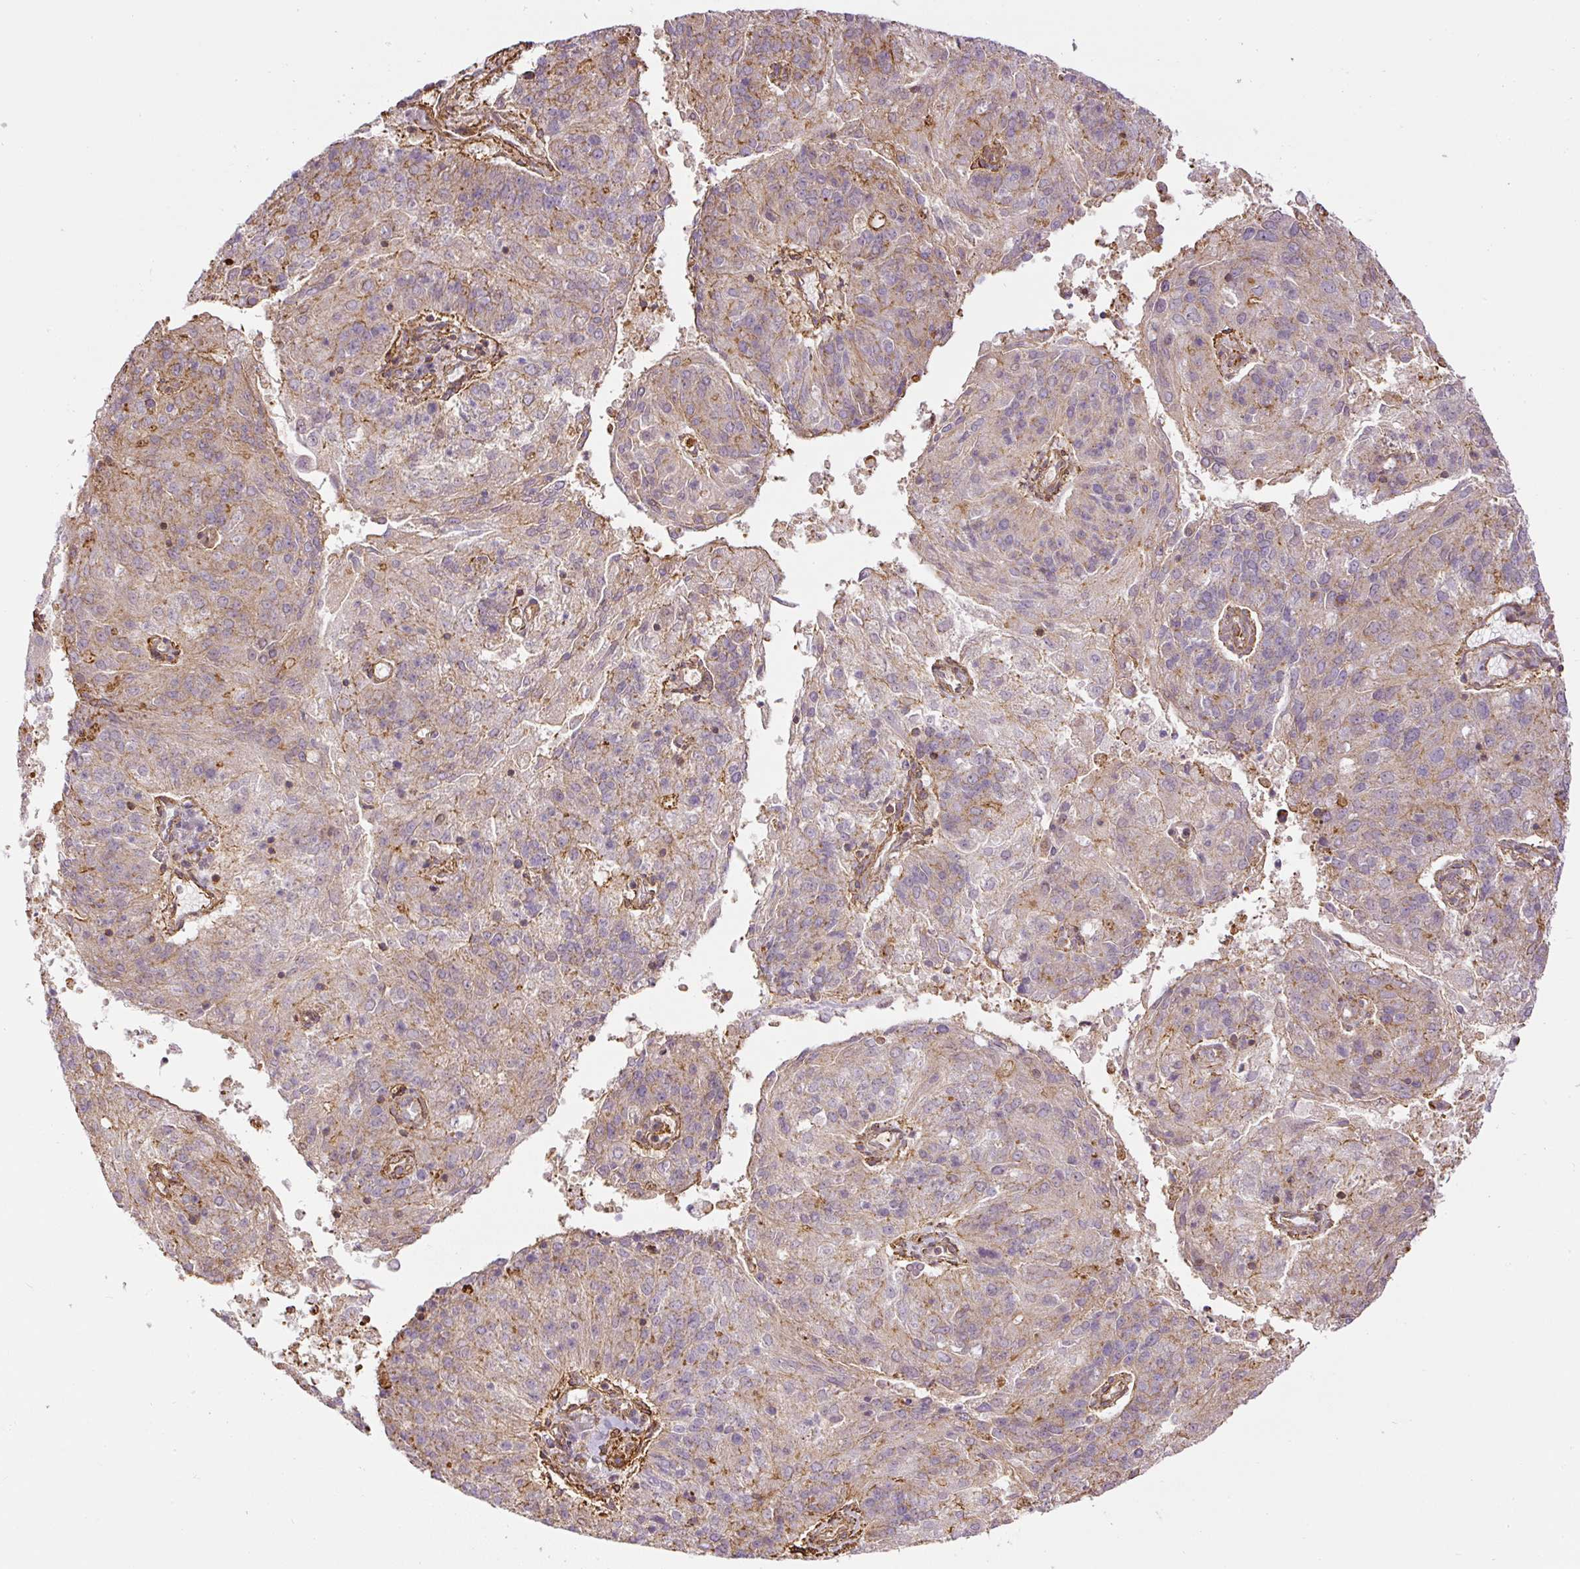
{"staining": {"intensity": "weak", "quantity": "25%-75%", "location": "cytoplasmic/membranous"}, "tissue": "endometrial cancer", "cell_type": "Tumor cells", "image_type": "cancer", "snomed": [{"axis": "morphology", "description": "Adenocarcinoma, NOS"}, {"axis": "topography", "description": "Endometrium"}], "caption": "Weak cytoplasmic/membranous protein expression is present in approximately 25%-75% of tumor cells in endometrial adenocarcinoma. (DAB (3,3'-diaminobenzidine) IHC with brightfield microscopy, high magnification).", "gene": "MYL12A", "patient": {"sex": "female", "age": 82}}